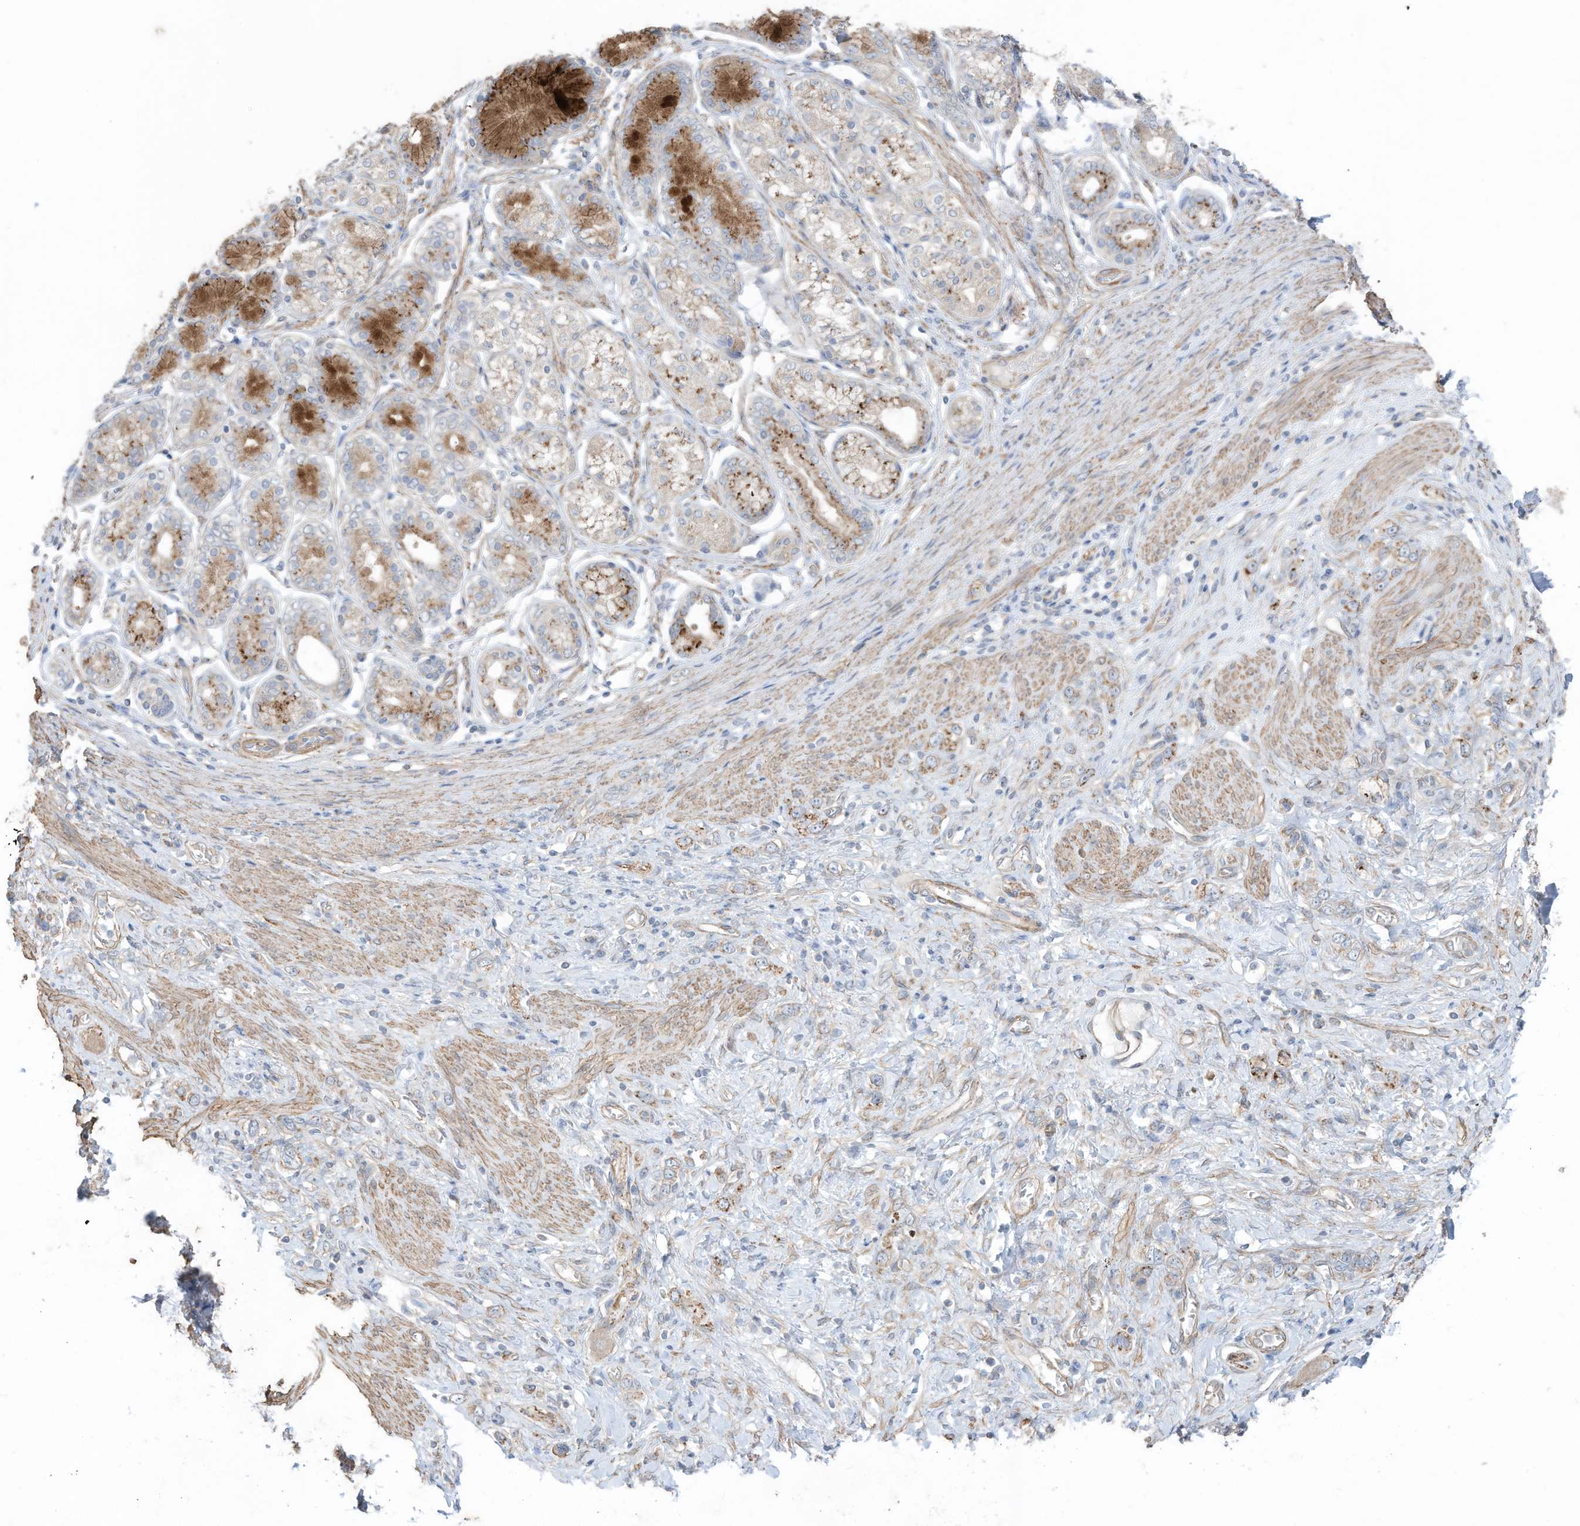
{"staining": {"intensity": "weak", "quantity": ">75%", "location": "cytoplasmic/membranous"}, "tissue": "stomach cancer", "cell_type": "Tumor cells", "image_type": "cancer", "snomed": [{"axis": "morphology", "description": "Normal tissue, NOS"}, {"axis": "morphology", "description": "Adenocarcinoma, NOS"}, {"axis": "topography", "description": "Stomach, upper"}, {"axis": "topography", "description": "Stomach"}], "caption": "A micrograph of human stomach cancer (adenocarcinoma) stained for a protein exhibits weak cytoplasmic/membranous brown staining in tumor cells. Immunohistochemistry stains the protein in brown and the nuclei are stained blue.", "gene": "SLC17A7", "patient": {"sex": "female", "age": 65}}